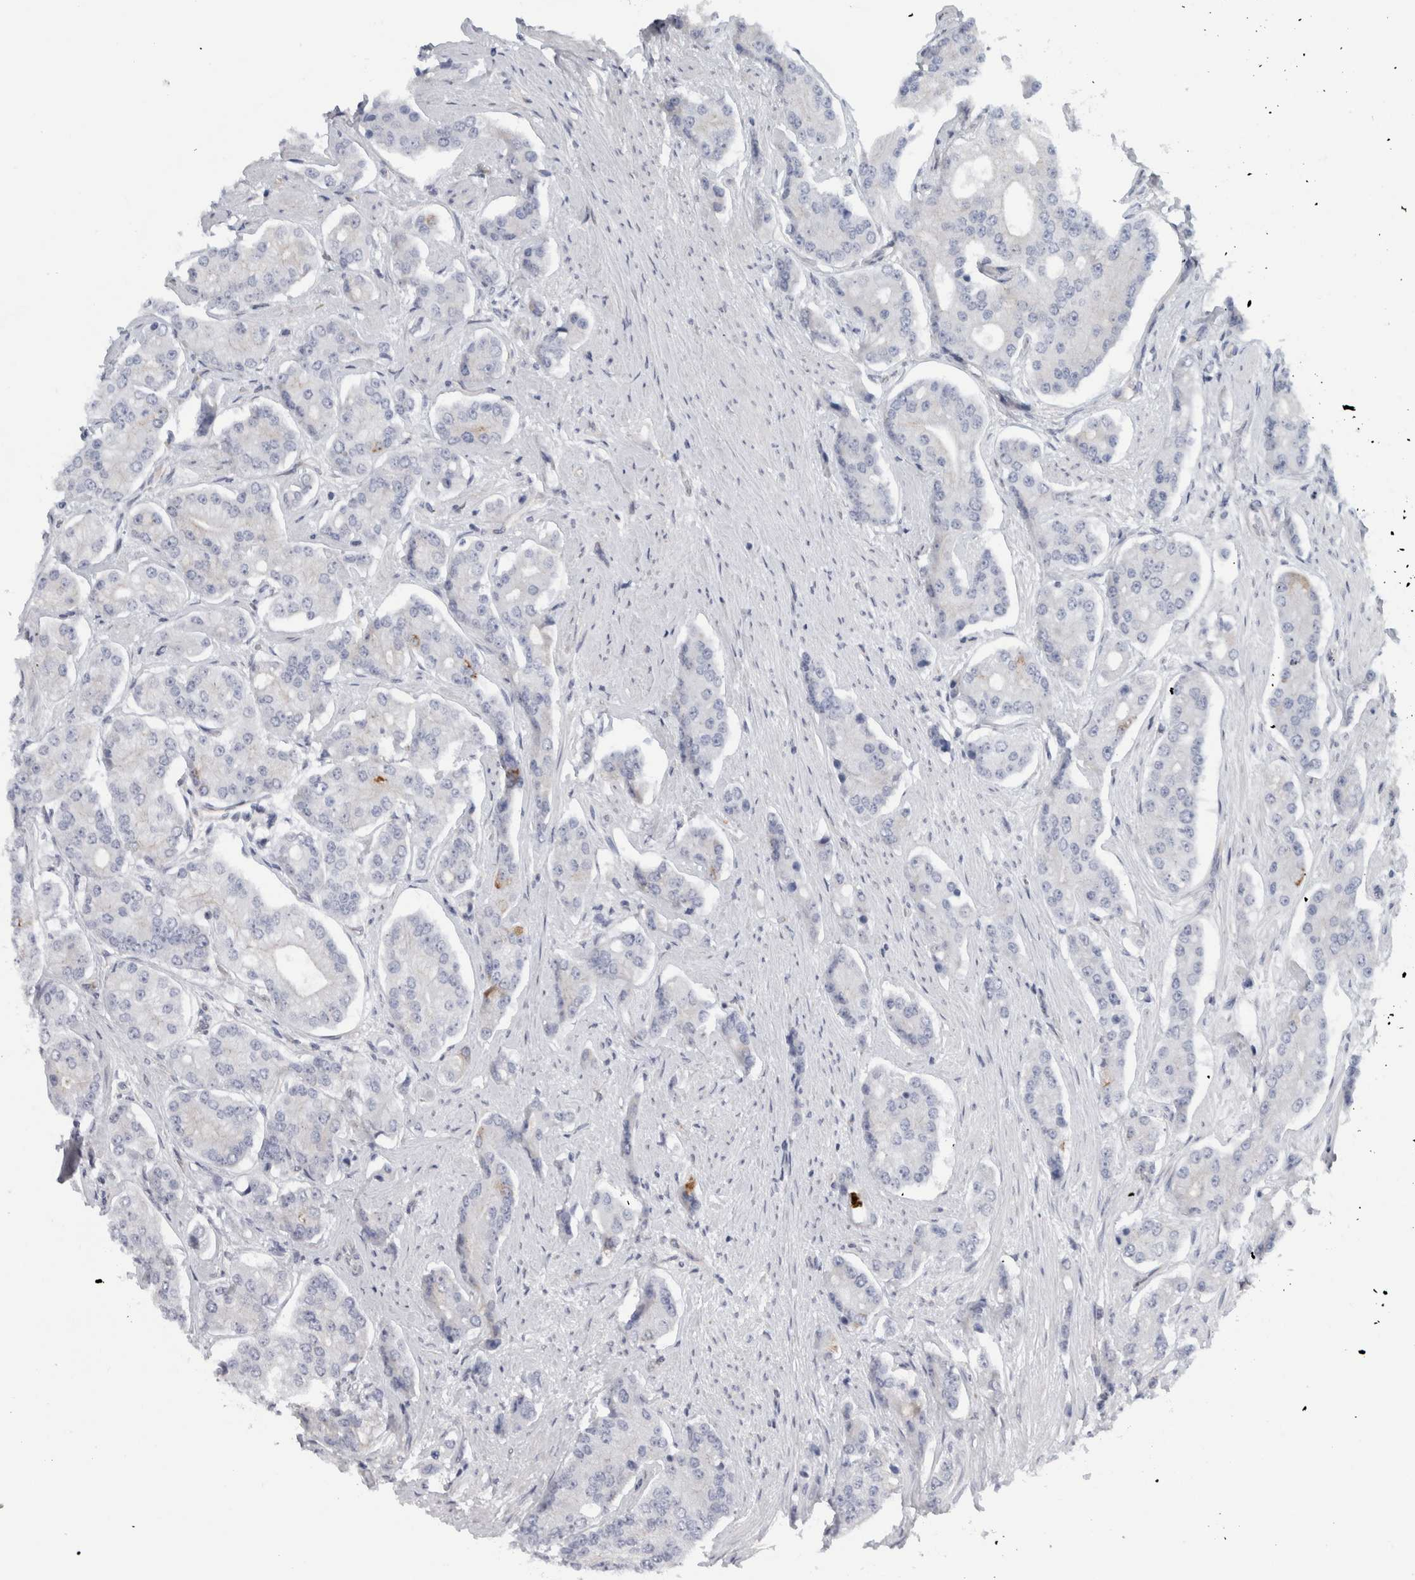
{"staining": {"intensity": "negative", "quantity": "none", "location": "none"}, "tissue": "prostate cancer", "cell_type": "Tumor cells", "image_type": "cancer", "snomed": [{"axis": "morphology", "description": "Adenocarcinoma, High grade"}, {"axis": "topography", "description": "Prostate"}], "caption": "Tumor cells show no significant expression in prostate high-grade adenocarcinoma.", "gene": "B3GNT3", "patient": {"sex": "male", "age": 71}}